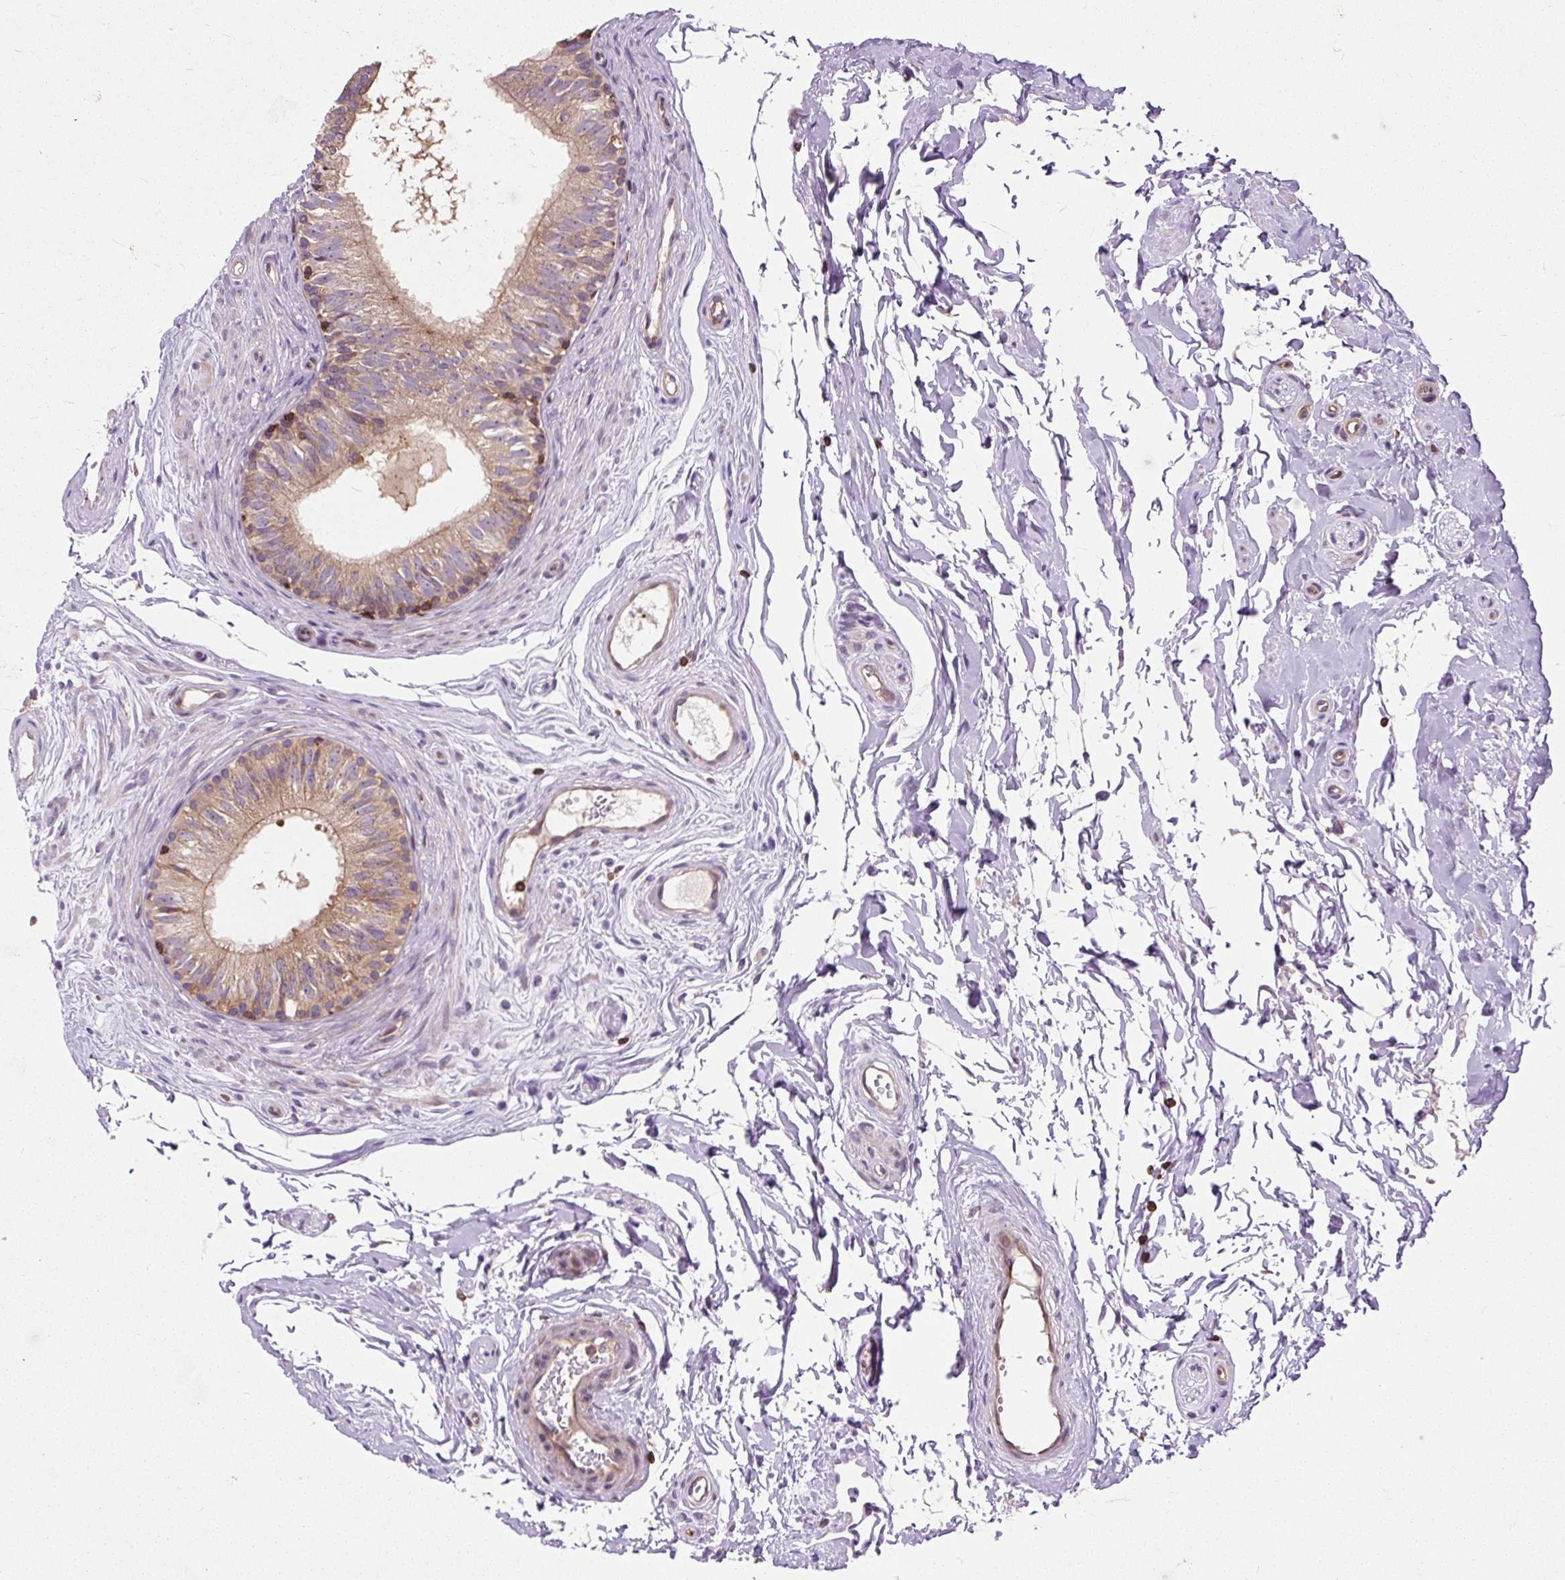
{"staining": {"intensity": "moderate", "quantity": ">75%", "location": "cytoplasmic/membranous"}, "tissue": "epididymis", "cell_type": "Glandular cells", "image_type": "normal", "snomed": [{"axis": "morphology", "description": "Normal tissue, NOS"}, {"axis": "topography", "description": "Epididymis"}], "caption": "Protein expression analysis of normal human epididymis reveals moderate cytoplasmic/membranous staining in approximately >75% of glandular cells. (Brightfield microscopy of DAB IHC at high magnification).", "gene": "CISD3", "patient": {"sex": "male", "age": 45}}